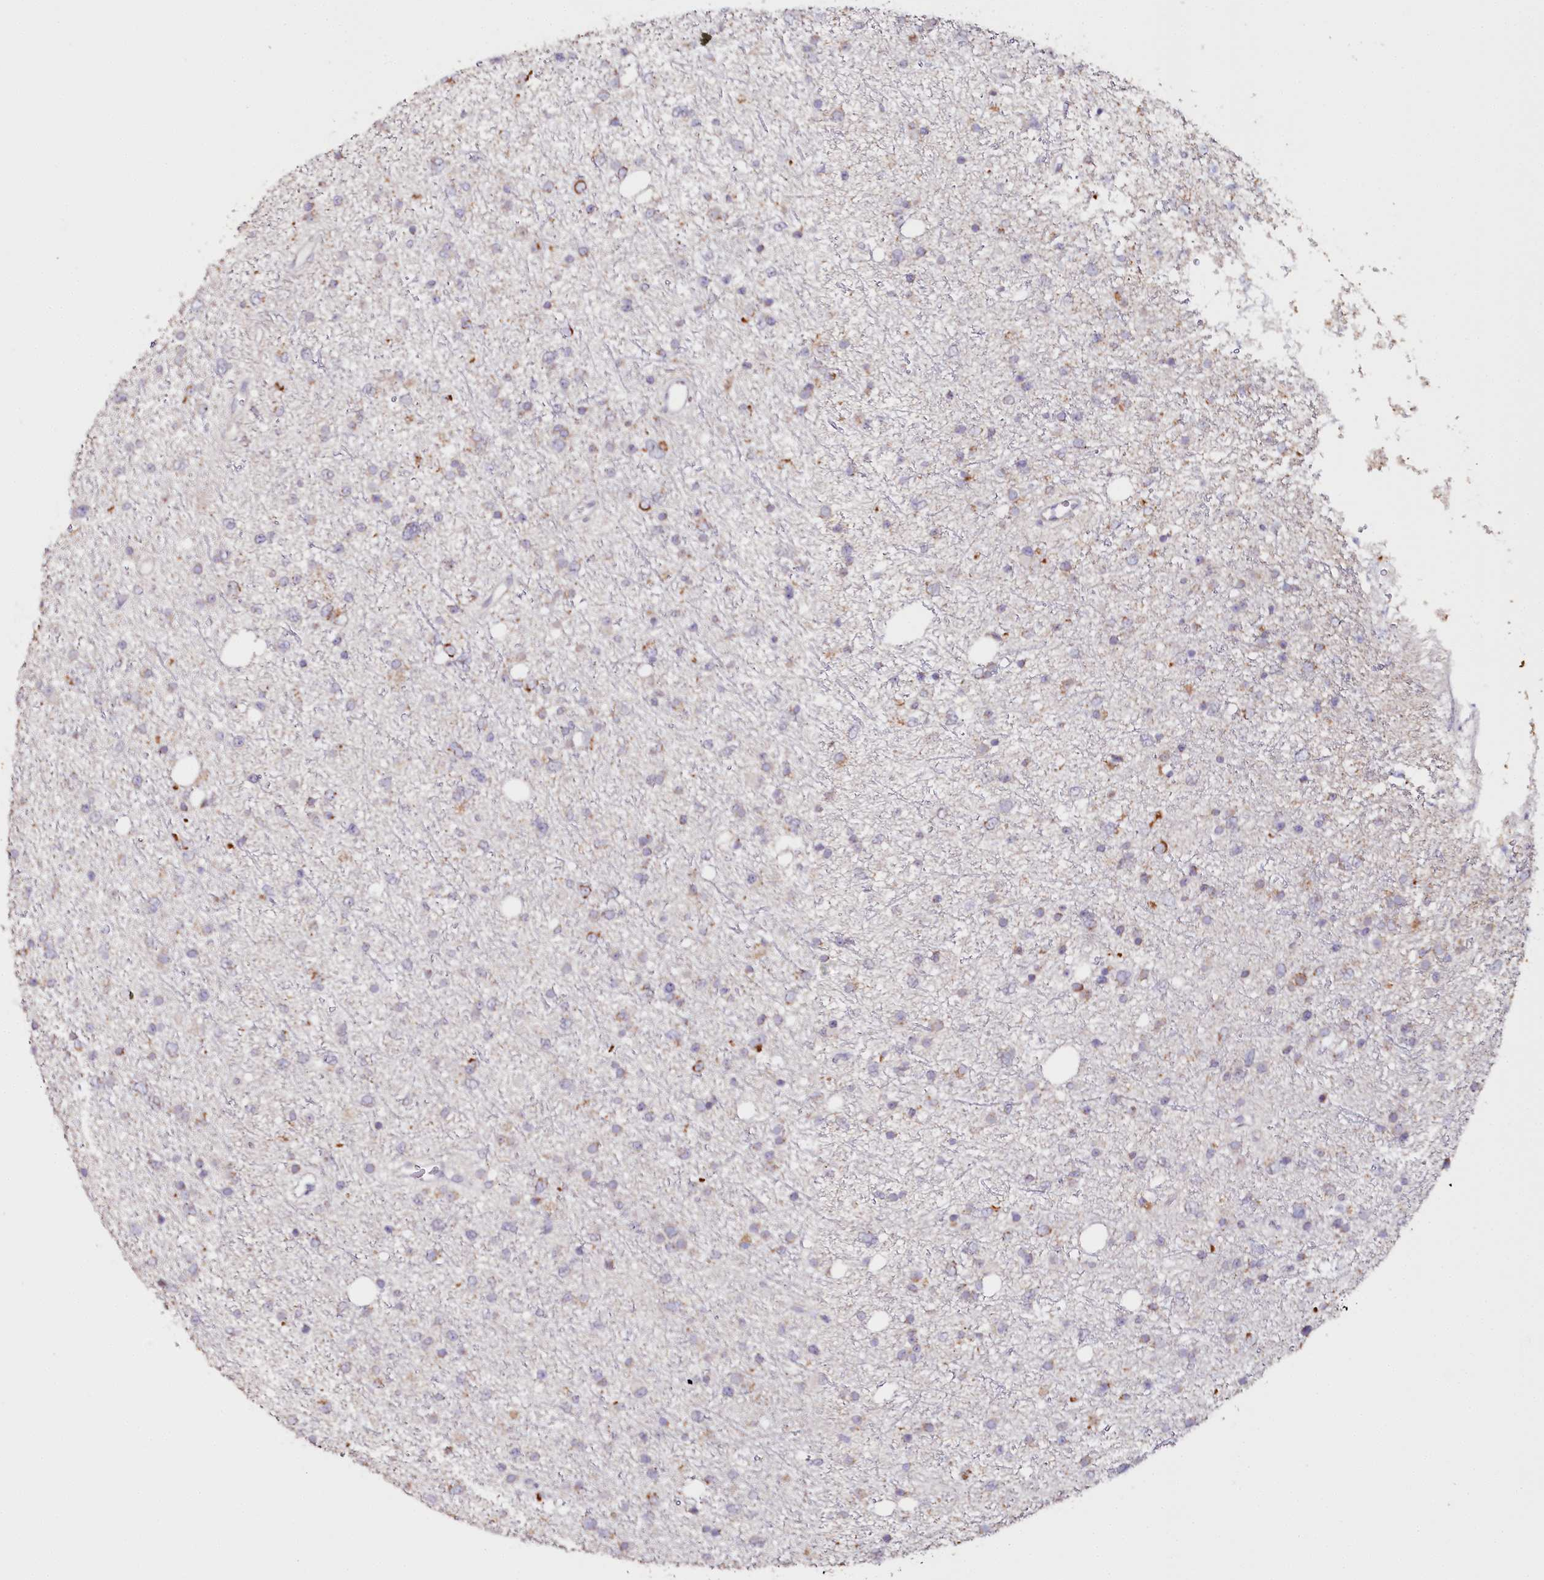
{"staining": {"intensity": "moderate", "quantity": "<25%", "location": "cytoplasmic/membranous"}, "tissue": "glioma", "cell_type": "Tumor cells", "image_type": "cancer", "snomed": [{"axis": "morphology", "description": "Glioma, malignant, Low grade"}, {"axis": "topography", "description": "Cerebral cortex"}], "caption": "IHC histopathology image of neoplastic tissue: human glioma stained using immunohistochemistry reveals low levels of moderate protein expression localized specifically in the cytoplasmic/membranous of tumor cells, appearing as a cytoplasmic/membranous brown color.", "gene": "MMP25", "patient": {"sex": "female", "age": 39}}